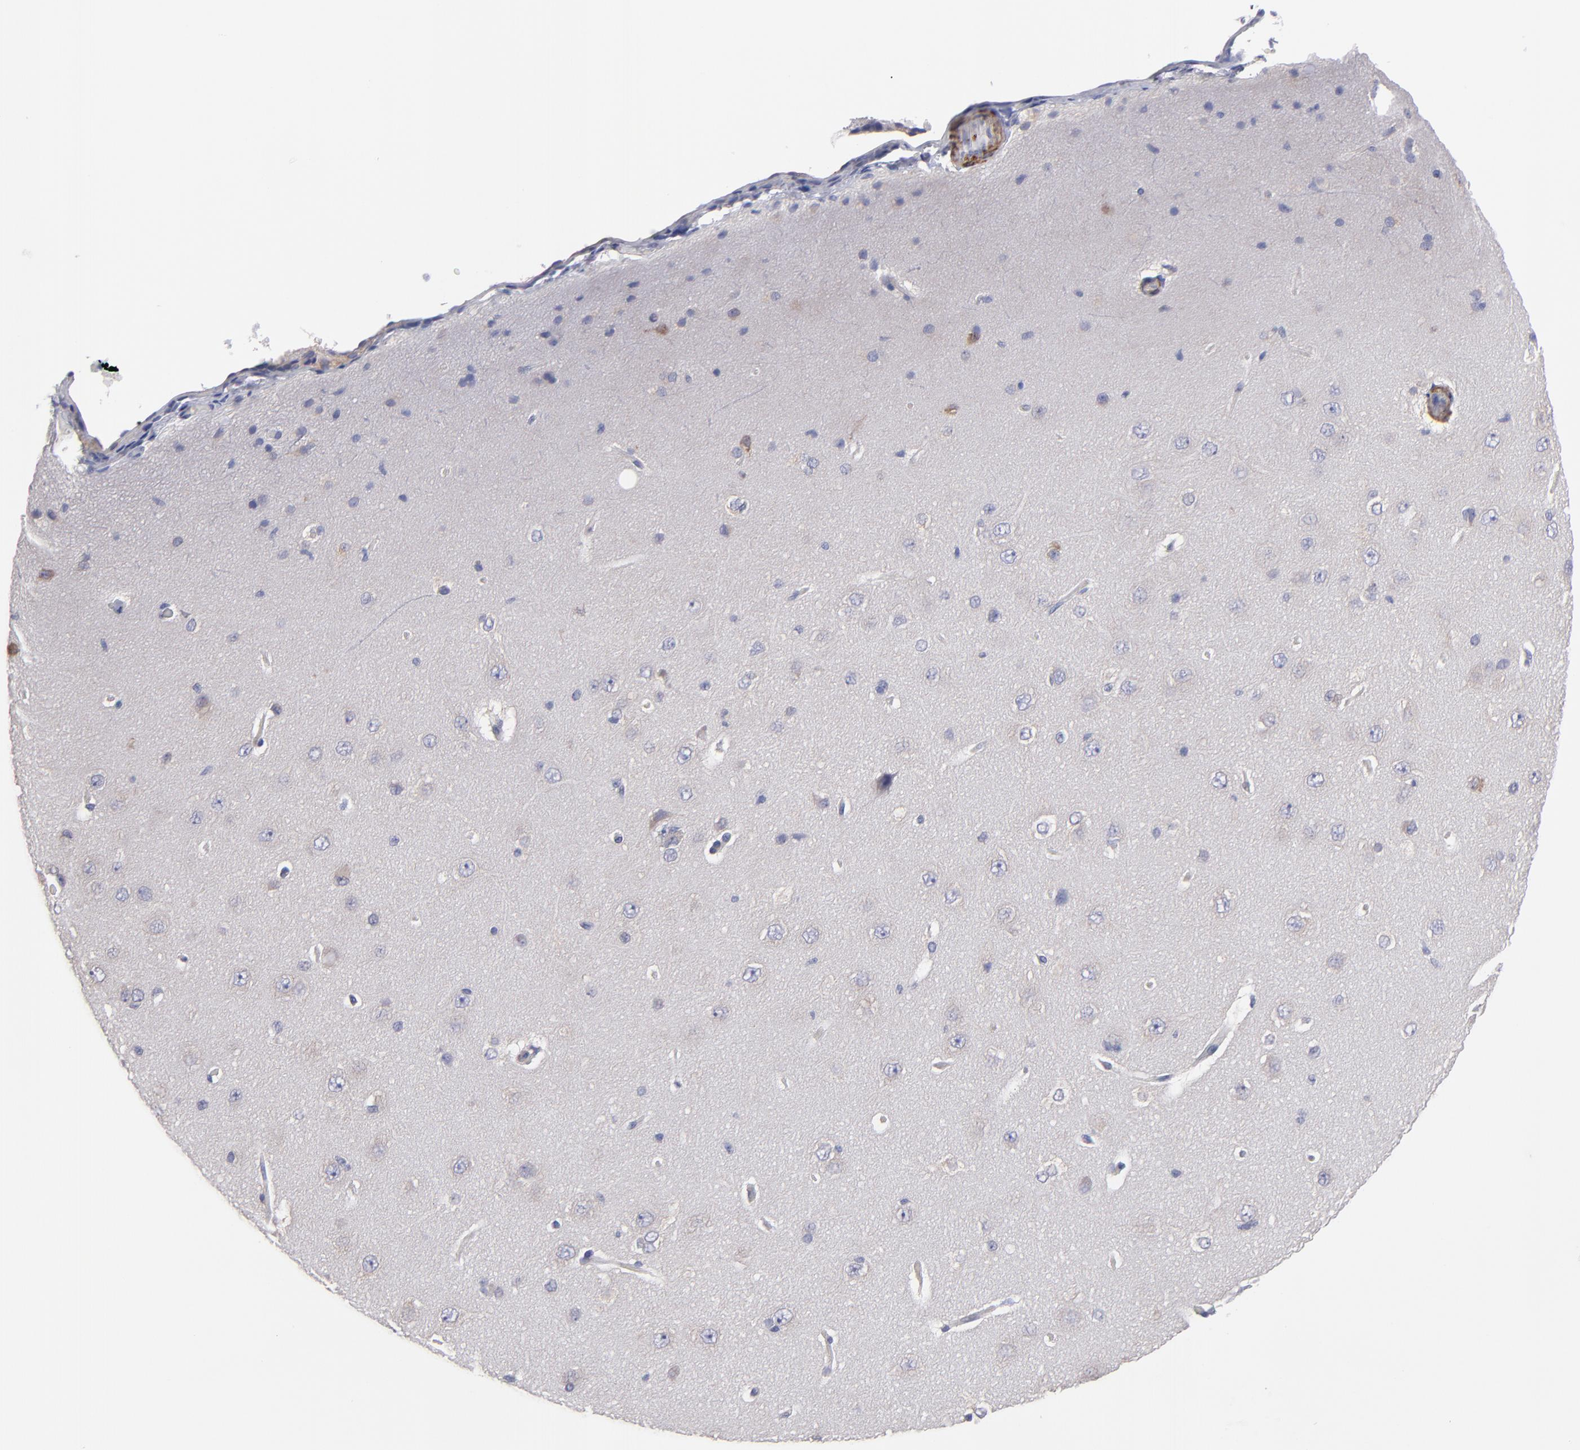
{"staining": {"intensity": "moderate", "quantity": ">75%", "location": "cytoplasmic/membranous"}, "tissue": "cerebral cortex", "cell_type": "Endothelial cells", "image_type": "normal", "snomed": [{"axis": "morphology", "description": "Normal tissue, NOS"}, {"axis": "topography", "description": "Cerebral cortex"}], "caption": "High-power microscopy captured an immunohistochemistry (IHC) image of benign cerebral cortex, revealing moderate cytoplasmic/membranous positivity in approximately >75% of endothelial cells.", "gene": "SLMAP", "patient": {"sex": "female", "age": 45}}